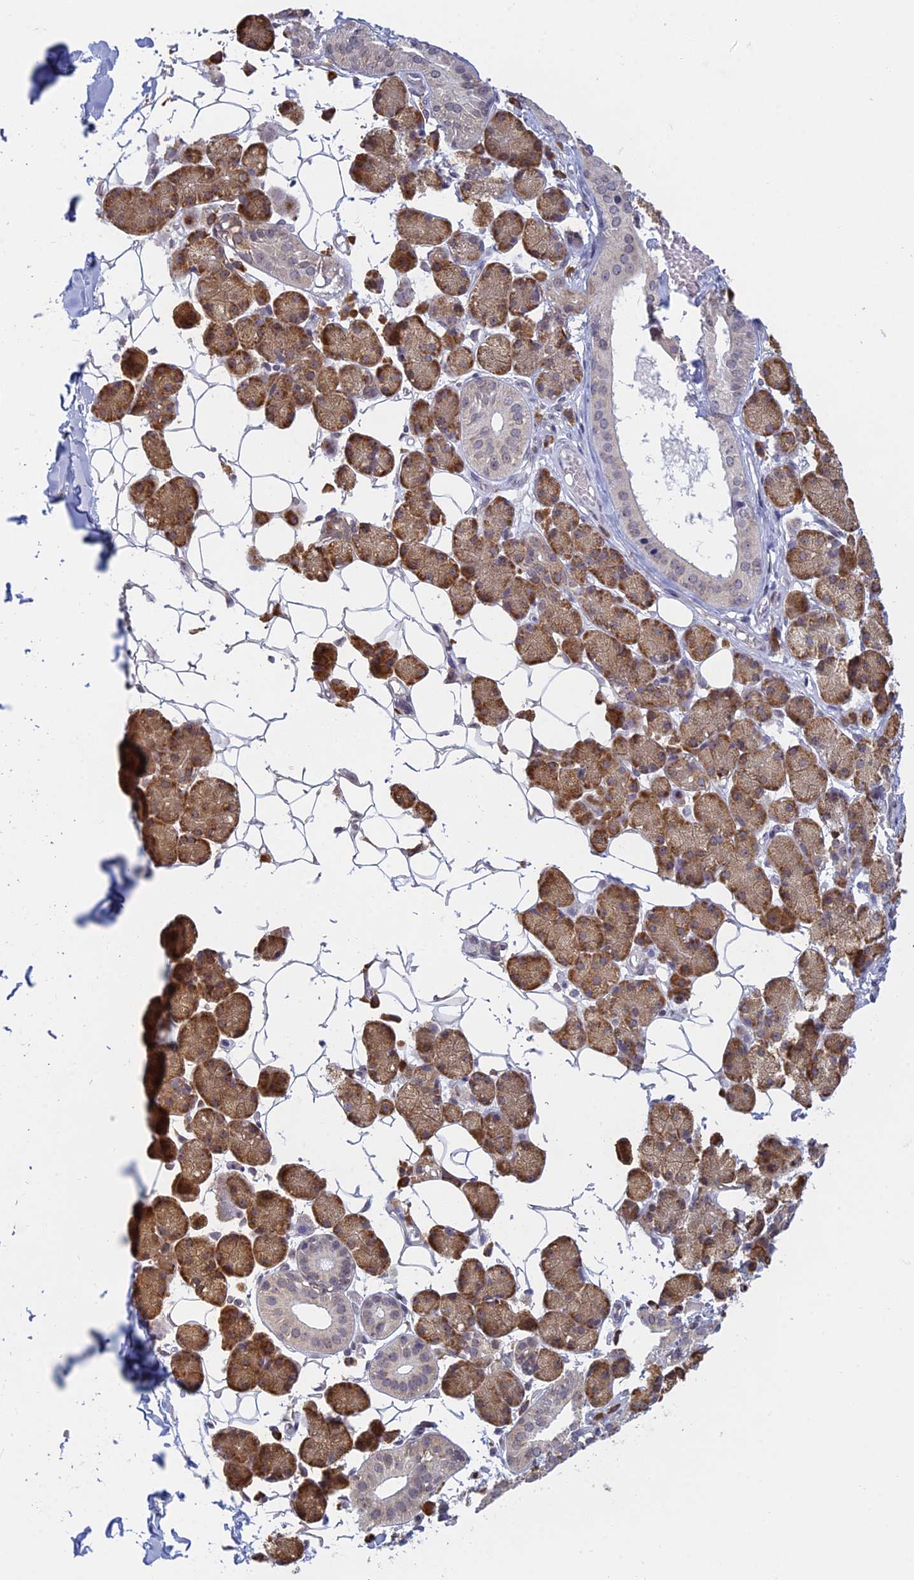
{"staining": {"intensity": "moderate", "quantity": ">75%", "location": "cytoplasmic/membranous"}, "tissue": "salivary gland", "cell_type": "Glandular cells", "image_type": "normal", "snomed": [{"axis": "morphology", "description": "Normal tissue, NOS"}, {"axis": "topography", "description": "Salivary gland"}], "caption": "Immunohistochemical staining of unremarkable human salivary gland displays moderate cytoplasmic/membranous protein positivity in approximately >75% of glandular cells.", "gene": "RPS19BP1", "patient": {"sex": "female", "age": 33}}